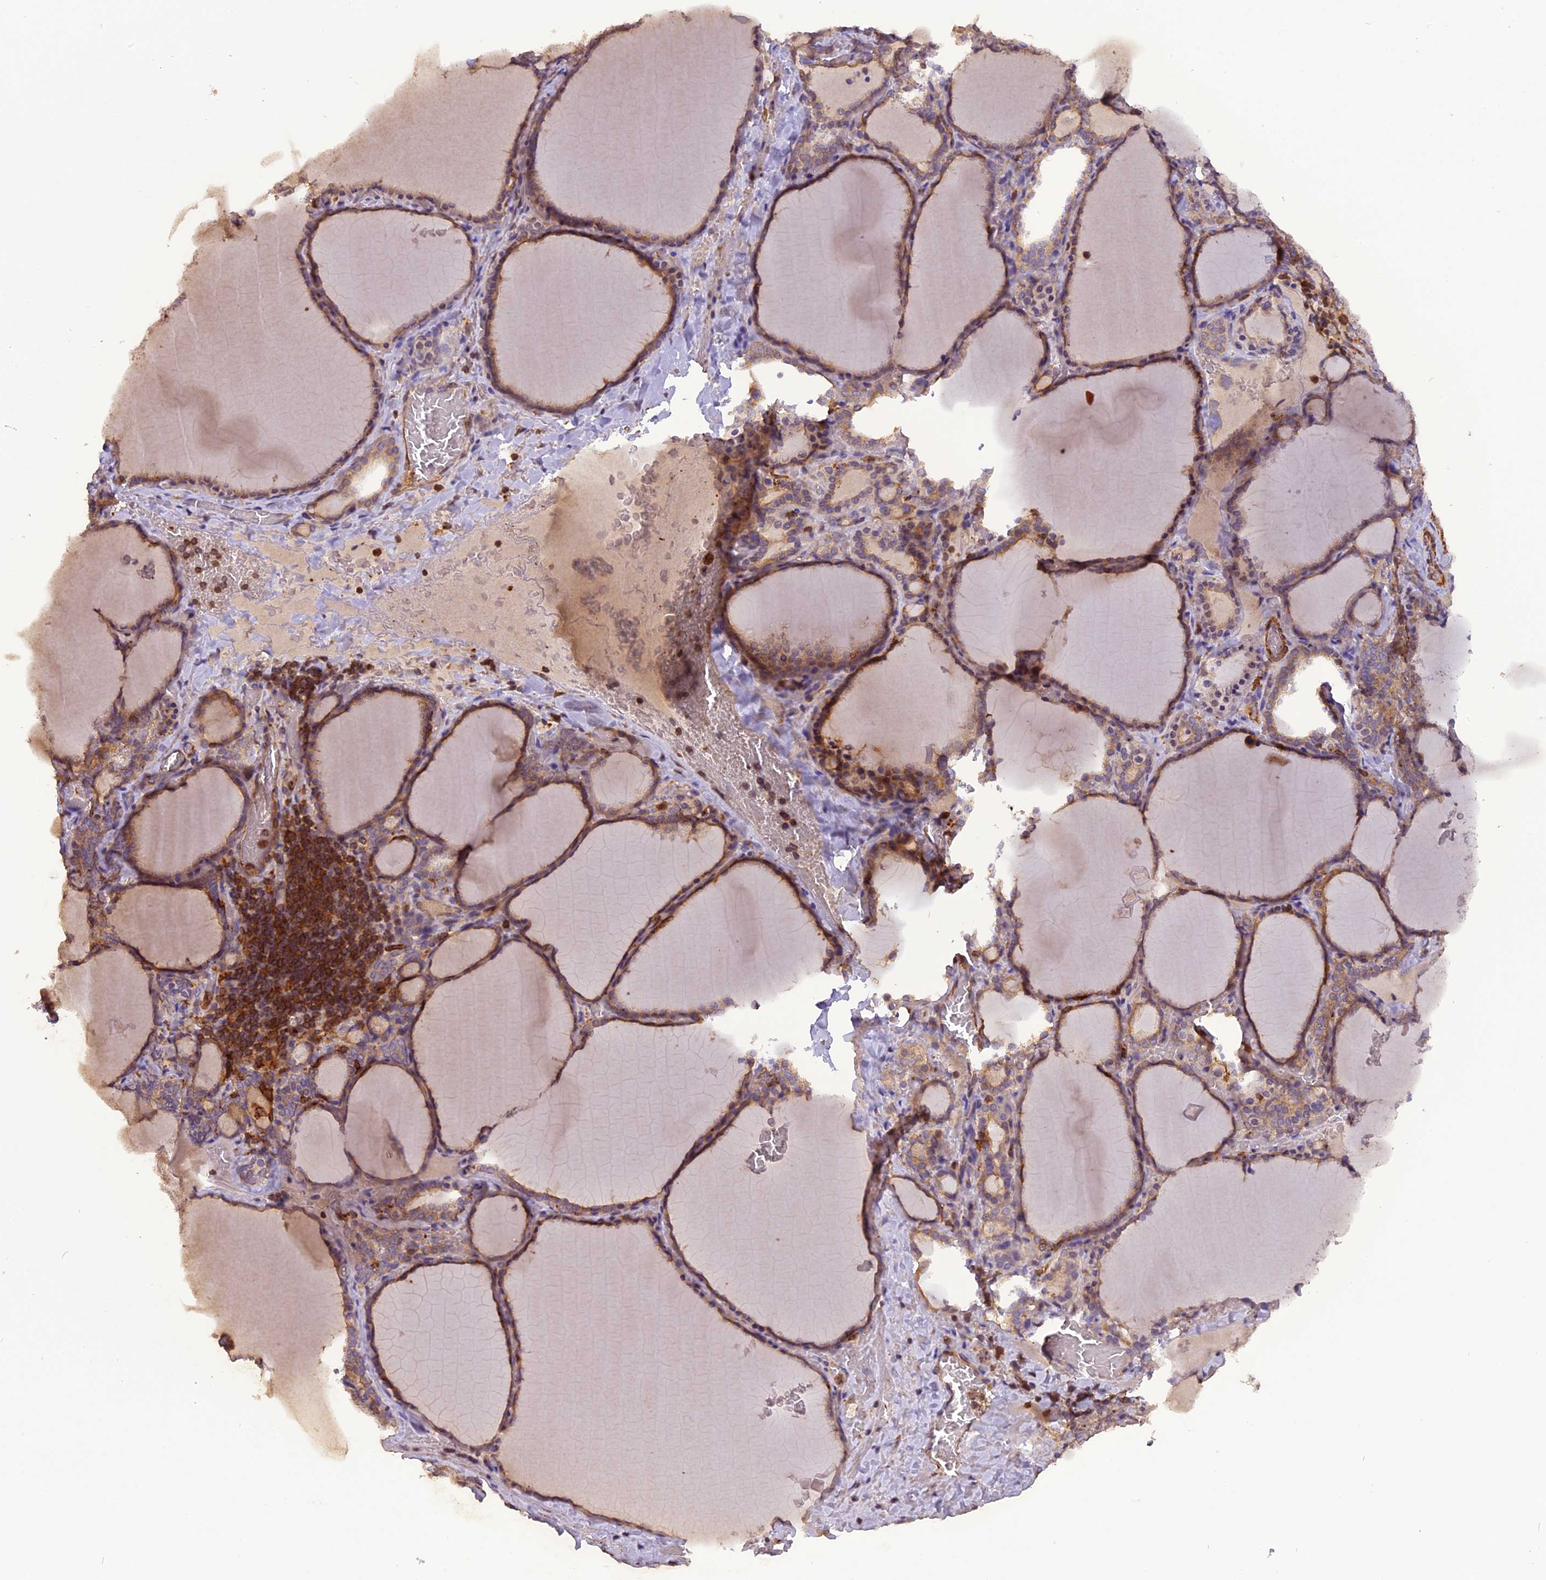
{"staining": {"intensity": "moderate", "quantity": ">75%", "location": "cytoplasmic/membranous"}, "tissue": "thyroid gland", "cell_type": "Glandular cells", "image_type": "normal", "snomed": [{"axis": "morphology", "description": "Normal tissue, NOS"}, {"axis": "topography", "description": "Thyroid gland"}], "caption": "A histopathology image of thyroid gland stained for a protein displays moderate cytoplasmic/membranous brown staining in glandular cells. (DAB (3,3'-diaminobenzidine) IHC with brightfield microscopy, high magnification).", "gene": "STOML1", "patient": {"sex": "female", "age": 39}}